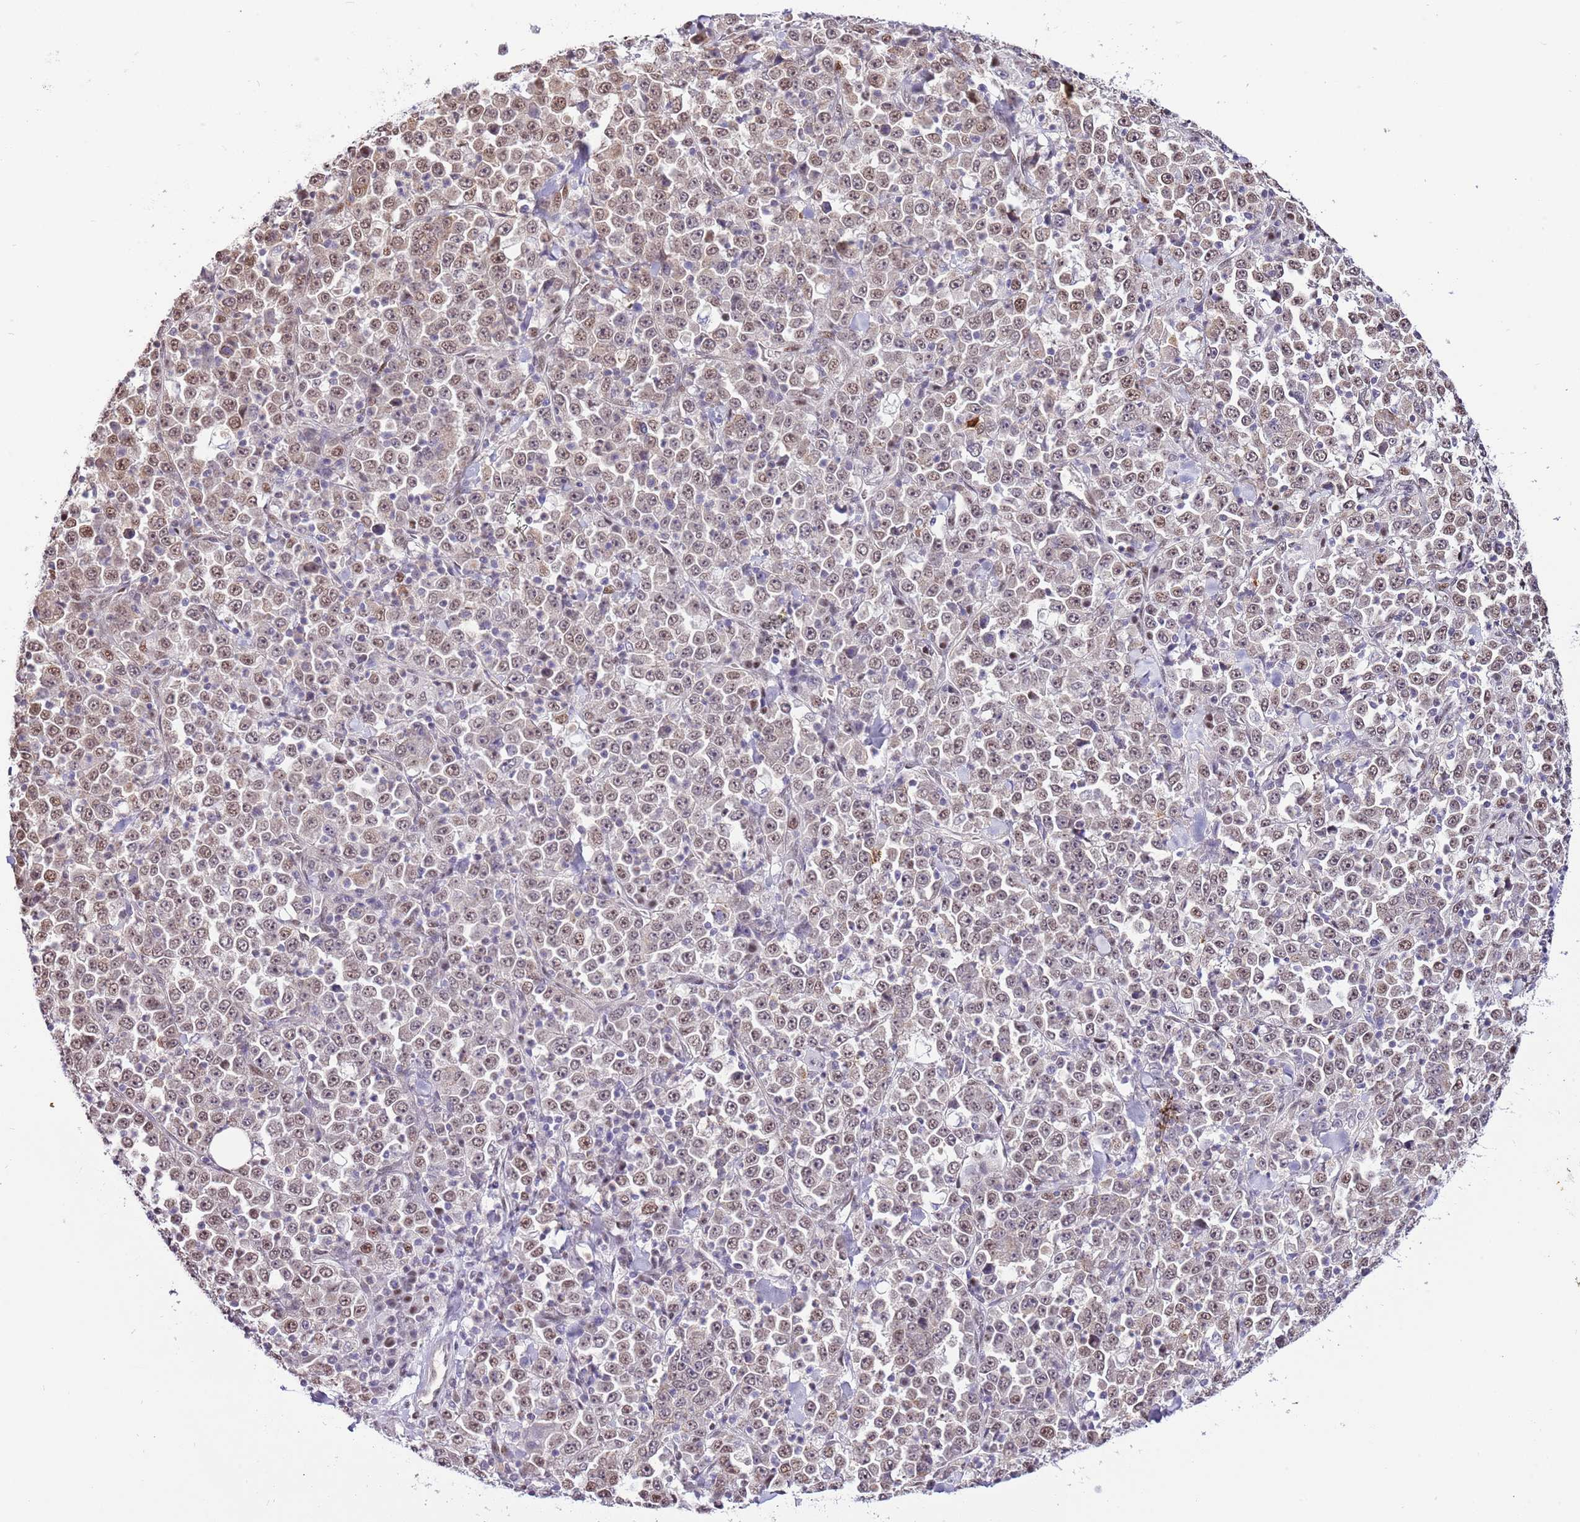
{"staining": {"intensity": "weak", "quantity": ">75%", "location": "nuclear"}, "tissue": "stomach cancer", "cell_type": "Tumor cells", "image_type": "cancer", "snomed": [{"axis": "morphology", "description": "Normal tissue, NOS"}, {"axis": "morphology", "description": "Adenocarcinoma, NOS"}, {"axis": "topography", "description": "Stomach, upper"}, {"axis": "topography", "description": "Stomach"}], "caption": "Stomach cancer stained for a protein (brown) shows weak nuclear positive staining in about >75% of tumor cells.", "gene": "RFK", "patient": {"sex": "male", "age": 59}}